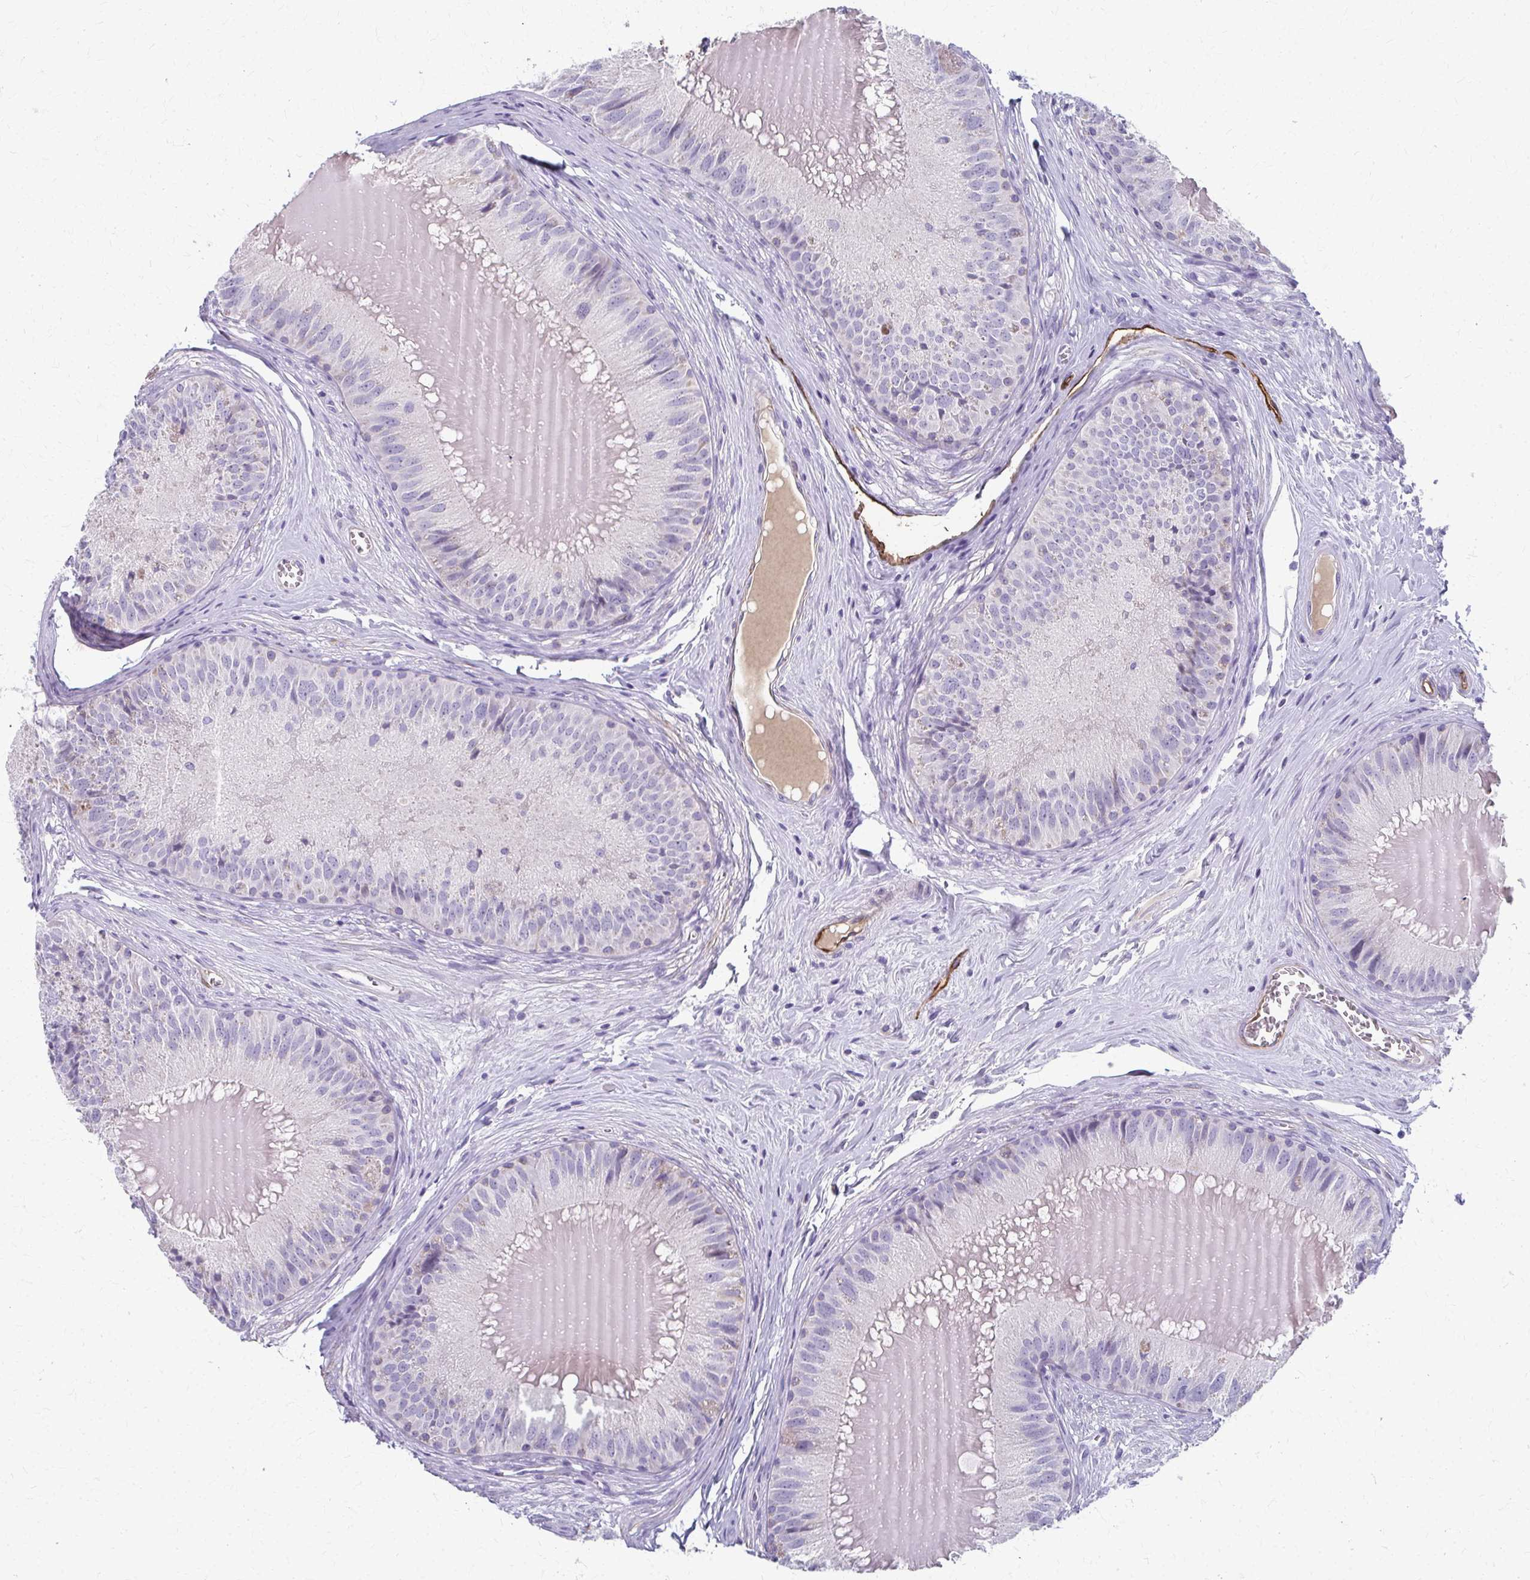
{"staining": {"intensity": "negative", "quantity": "none", "location": "none"}, "tissue": "epididymis", "cell_type": "Glandular cells", "image_type": "normal", "snomed": [{"axis": "morphology", "description": "Normal tissue, NOS"}, {"axis": "topography", "description": "Epididymis, spermatic cord, NOS"}], "caption": "A high-resolution photomicrograph shows immunohistochemistry staining of unremarkable epididymis, which displays no significant positivity in glandular cells. (DAB immunohistochemistry with hematoxylin counter stain).", "gene": "ADIPOQ", "patient": {"sex": "male", "age": 39}}